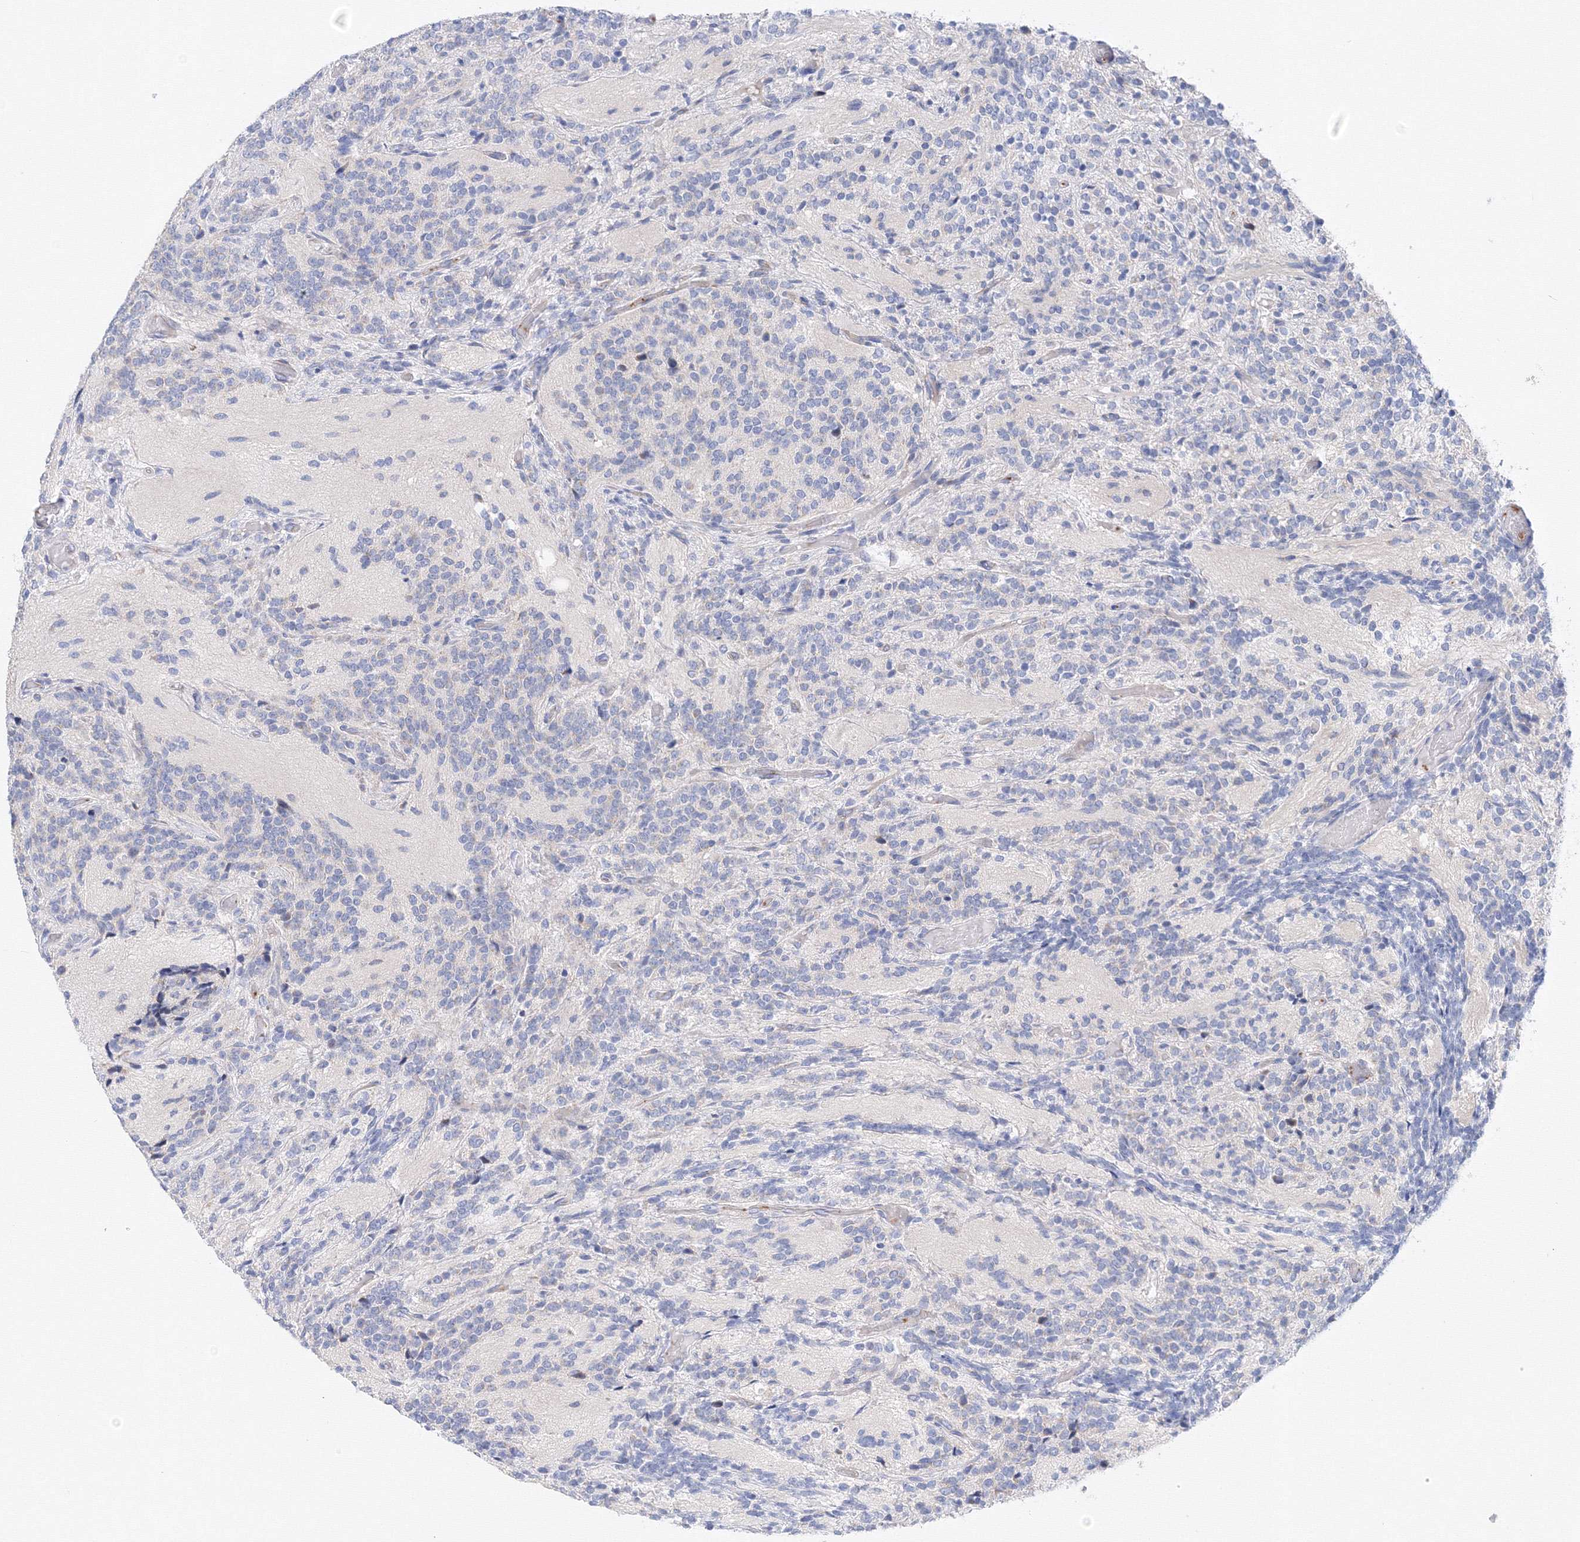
{"staining": {"intensity": "negative", "quantity": "none", "location": "none"}, "tissue": "glioma", "cell_type": "Tumor cells", "image_type": "cancer", "snomed": [{"axis": "morphology", "description": "Glioma, malignant, Low grade"}, {"axis": "topography", "description": "Brain"}], "caption": "A high-resolution micrograph shows immunohistochemistry (IHC) staining of malignant glioma (low-grade), which displays no significant positivity in tumor cells.", "gene": "TAMM41", "patient": {"sex": "female", "age": 1}}